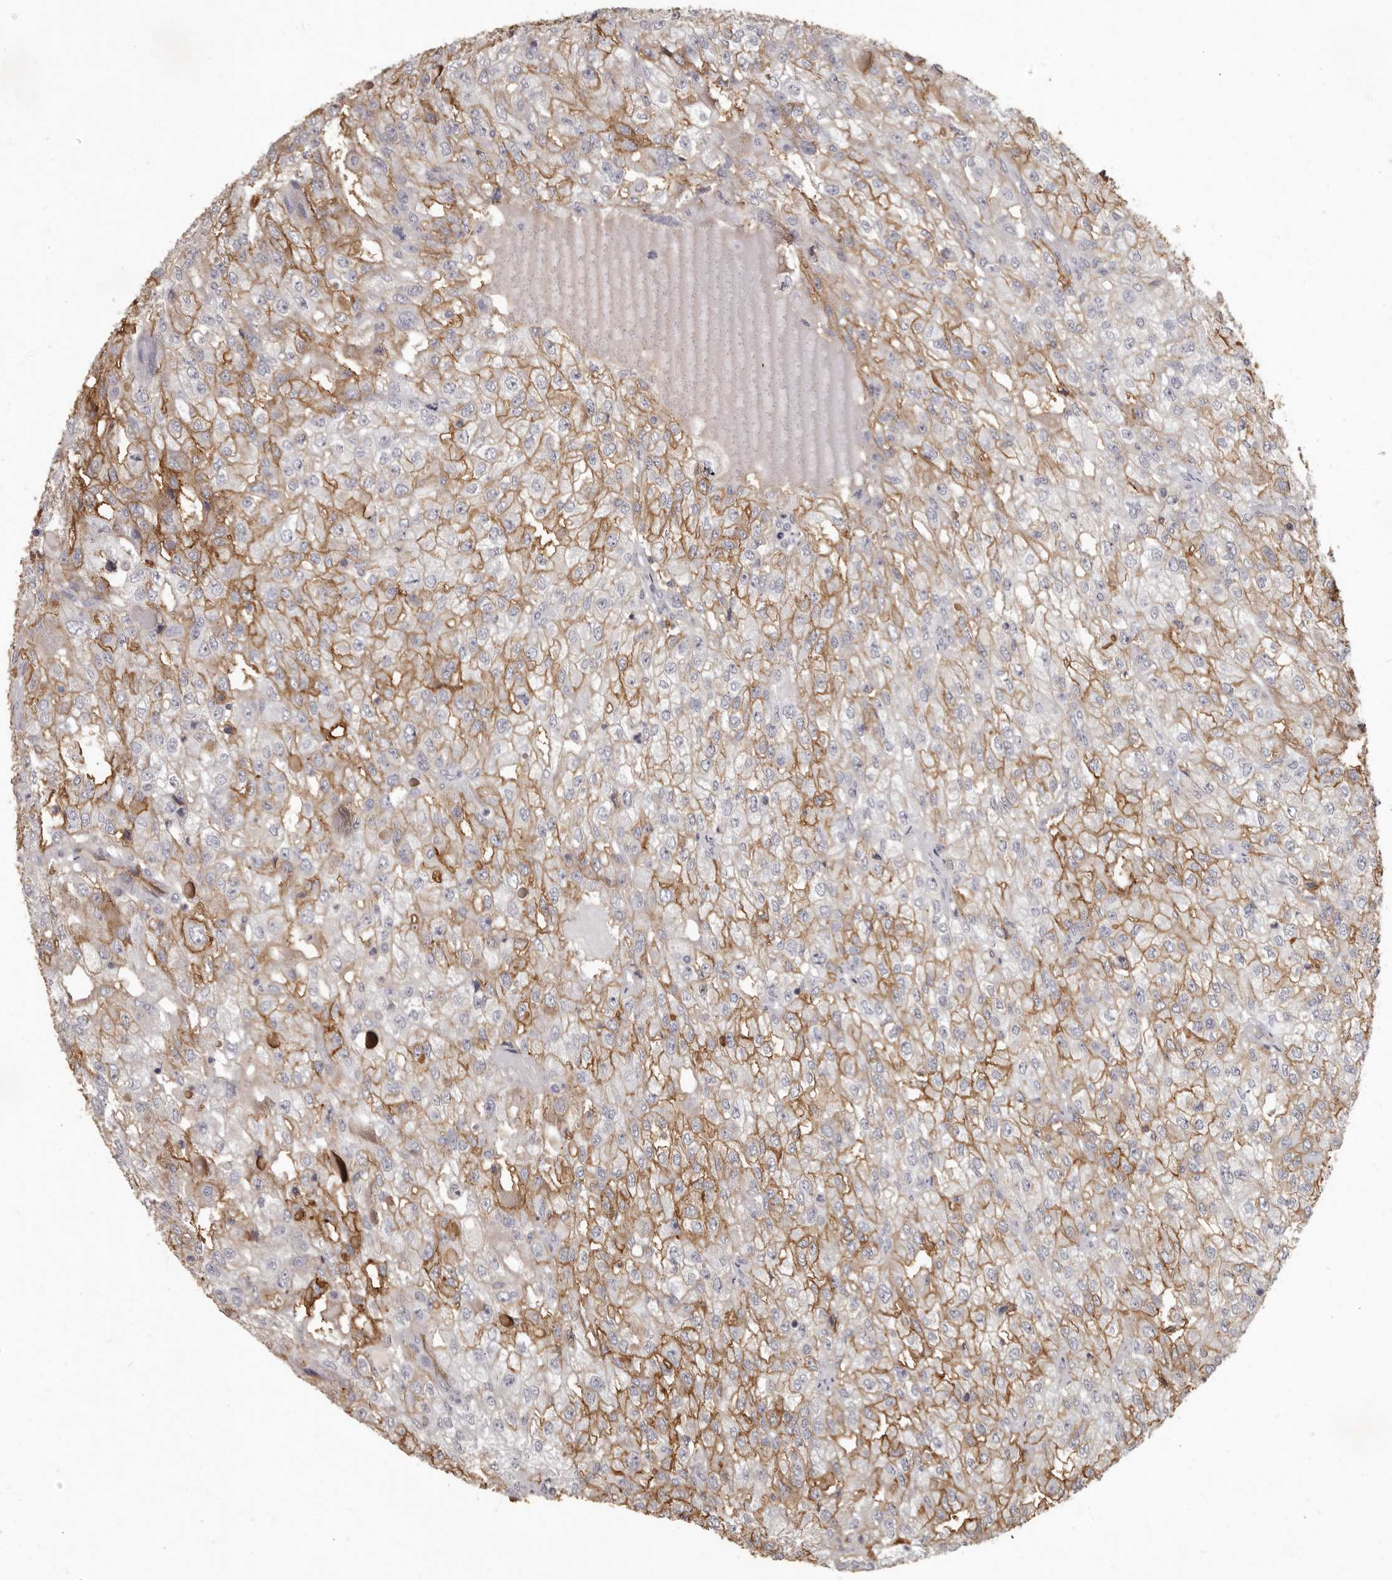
{"staining": {"intensity": "moderate", "quantity": "25%-75%", "location": "cytoplasmic/membranous"}, "tissue": "renal cancer", "cell_type": "Tumor cells", "image_type": "cancer", "snomed": [{"axis": "morphology", "description": "Adenocarcinoma, NOS"}, {"axis": "topography", "description": "Kidney"}], "caption": "Adenocarcinoma (renal) tissue displays moderate cytoplasmic/membranous staining in about 25%-75% of tumor cells Immunohistochemistry (ihc) stains the protein in brown and the nuclei are stained blue.", "gene": "GPR78", "patient": {"sex": "female", "age": 54}}